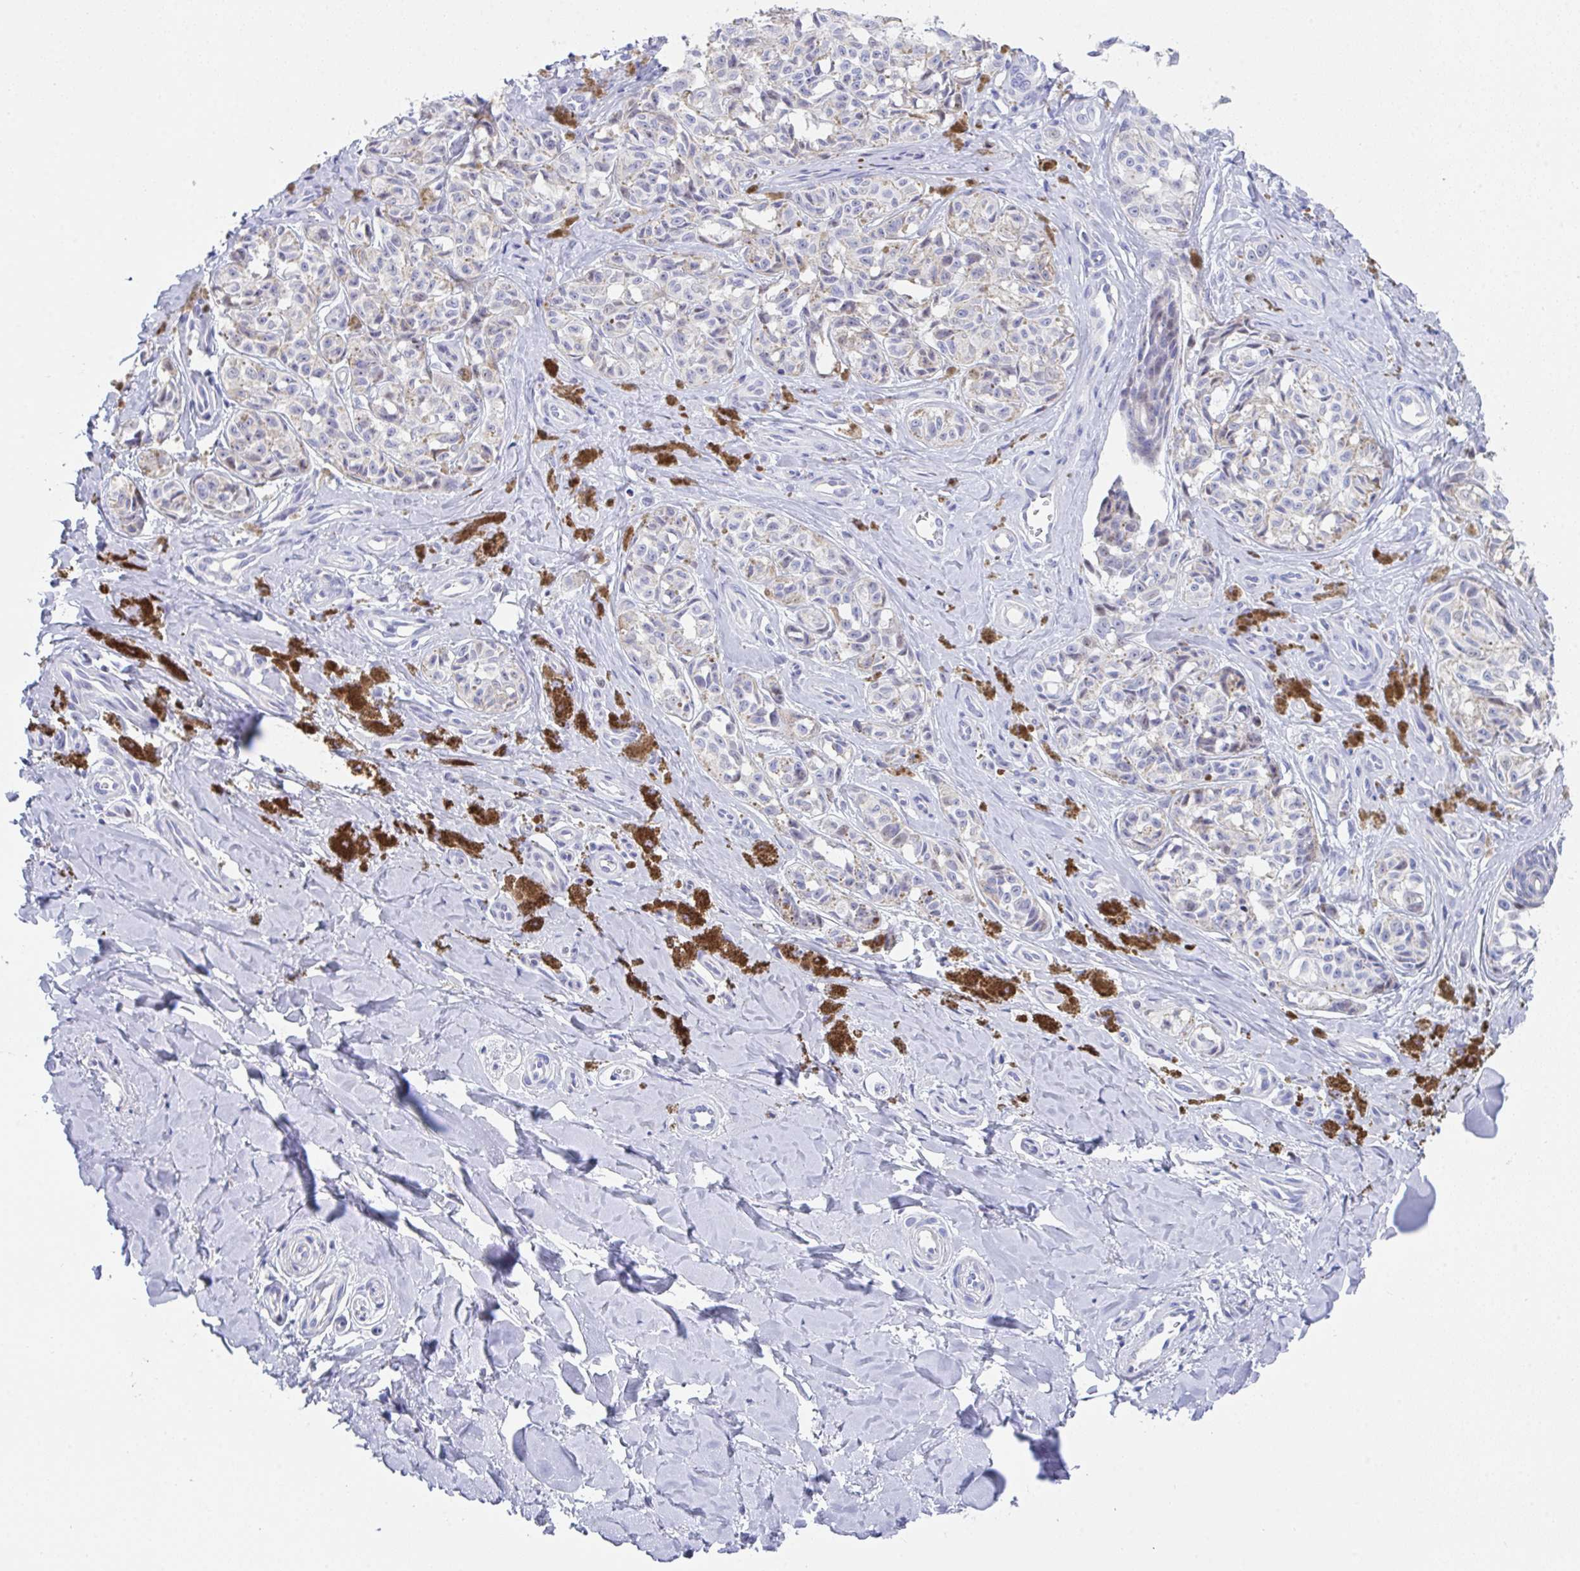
{"staining": {"intensity": "negative", "quantity": "none", "location": "none"}, "tissue": "melanoma", "cell_type": "Tumor cells", "image_type": "cancer", "snomed": [{"axis": "morphology", "description": "Malignant melanoma, NOS"}, {"axis": "topography", "description": "Skin"}], "caption": "A histopathology image of melanoma stained for a protein demonstrates no brown staining in tumor cells.", "gene": "FBXO47", "patient": {"sex": "female", "age": 65}}